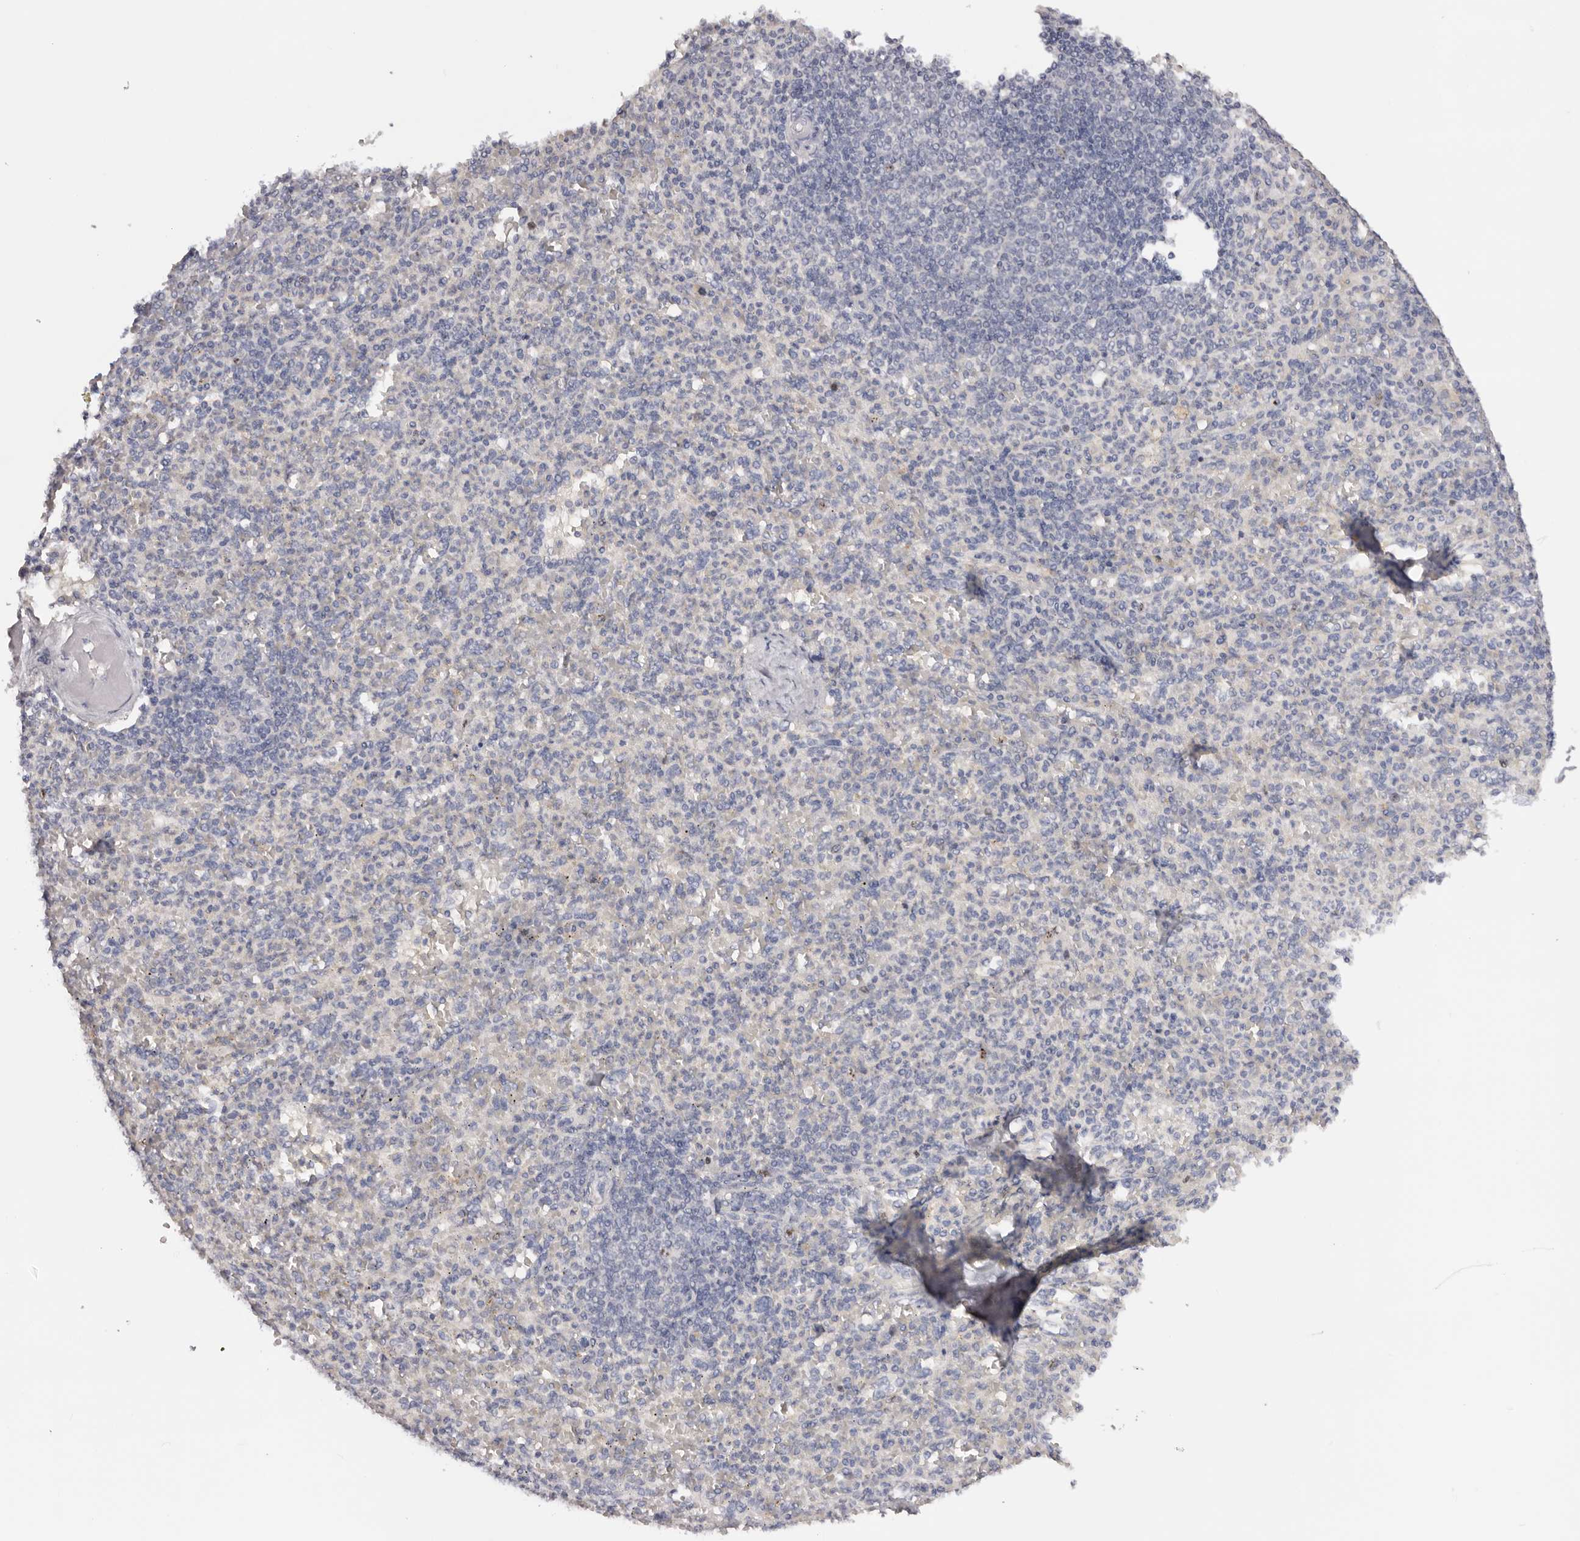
{"staining": {"intensity": "negative", "quantity": "none", "location": "none"}, "tissue": "spleen", "cell_type": "Cells in red pulp", "image_type": "normal", "snomed": [{"axis": "morphology", "description": "Normal tissue, NOS"}, {"axis": "topography", "description": "Spleen"}], "caption": "The immunohistochemistry (IHC) image has no significant positivity in cells in red pulp of spleen. The staining is performed using DAB brown chromogen with nuclei counter-stained in using hematoxylin.", "gene": "CCDC190", "patient": {"sex": "female", "age": 74}}